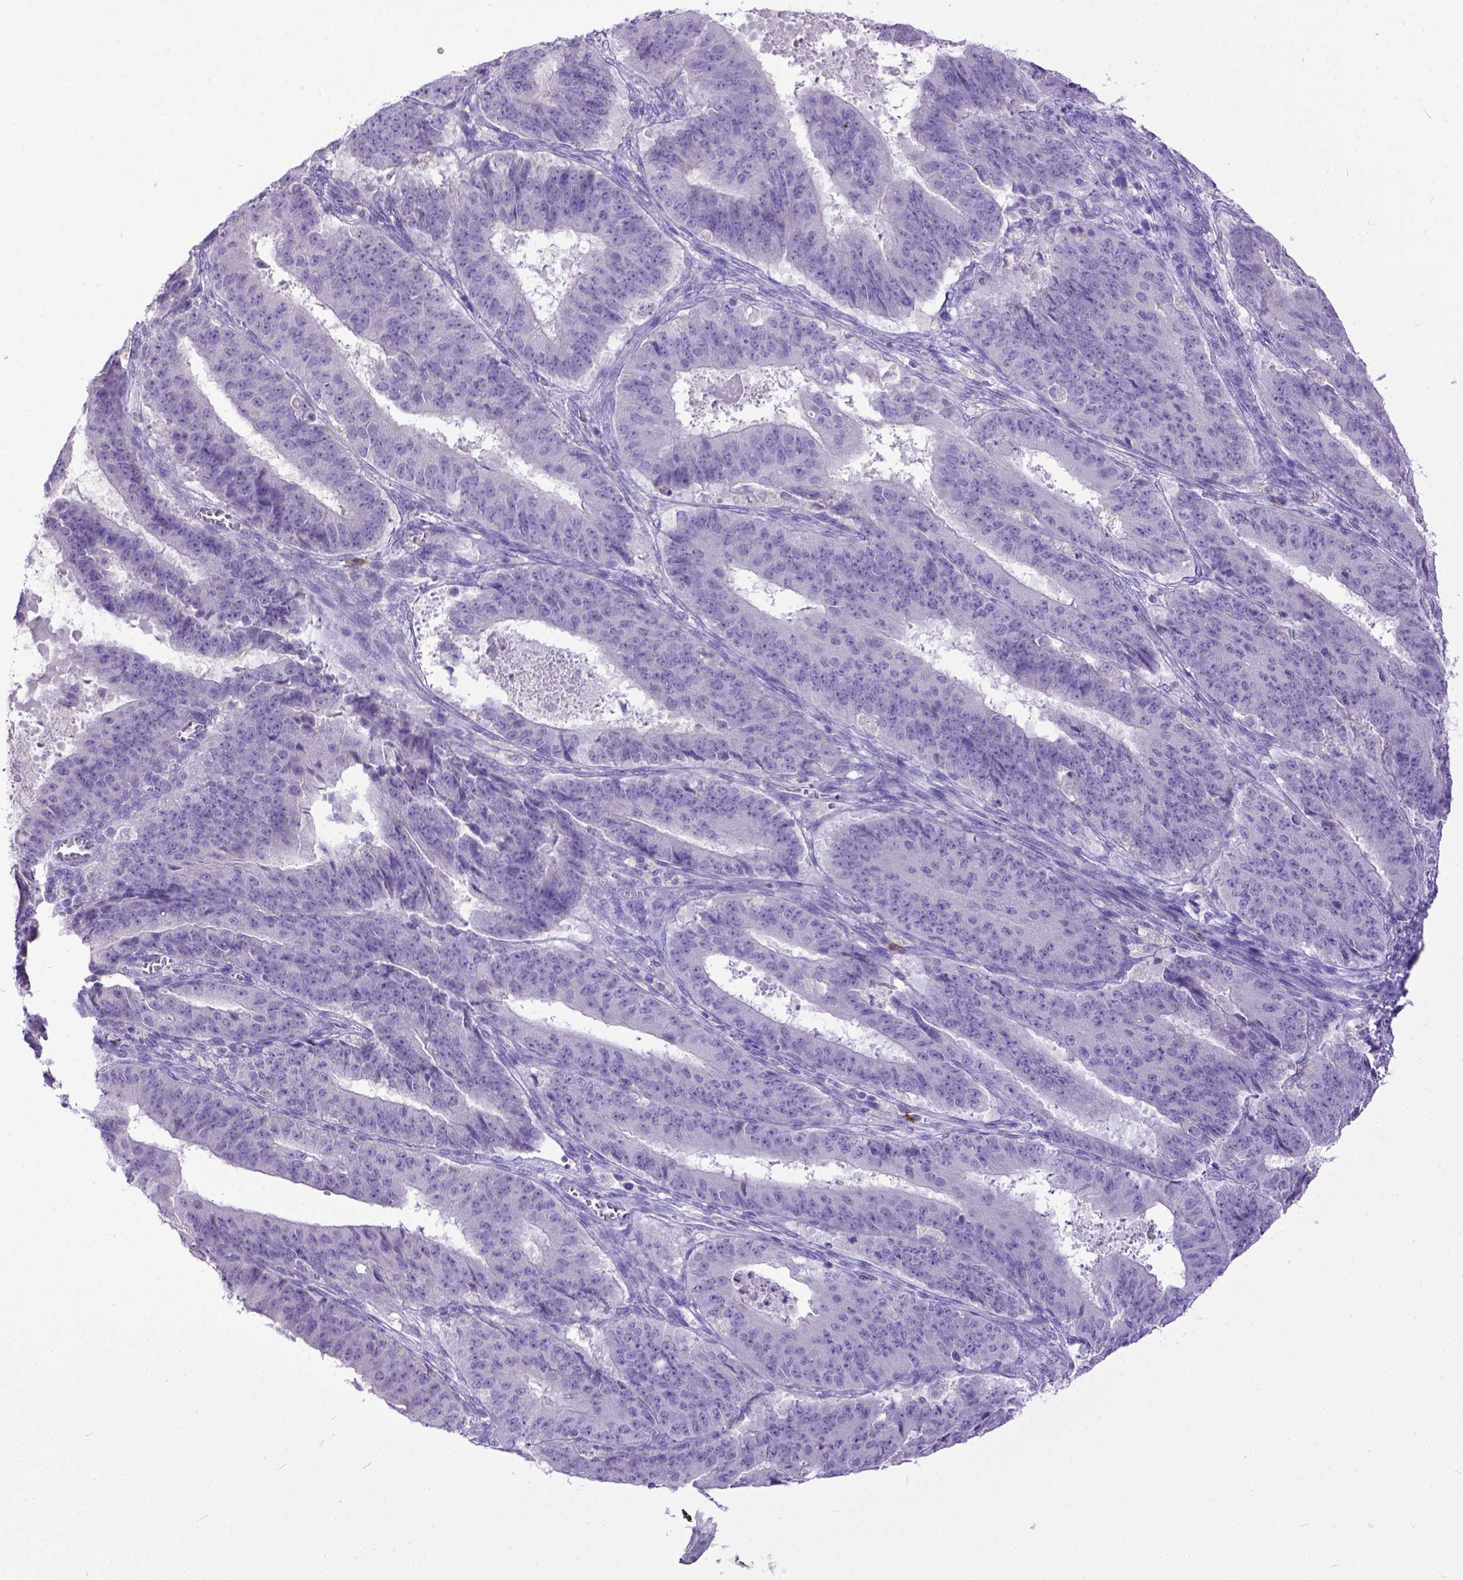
{"staining": {"intensity": "negative", "quantity": "none", "location": "none"}, "tissue": "ovarian cancer", "cell_type": "Tumor cells", "image_type": "cancer", "snomed": [{"axis": "morphology", "description": "Carcinoma, endometroid"}, {"axis": "topography", "description": "Ovary"}], "caption": "Immunohistochemistry photomicrograph of human ovarian endometroid carcinoma stained for a protein (brown), which reveals no expression in tumor cells.", "gene": "KIT", "patient": {"sex": "female", "age": 42}}